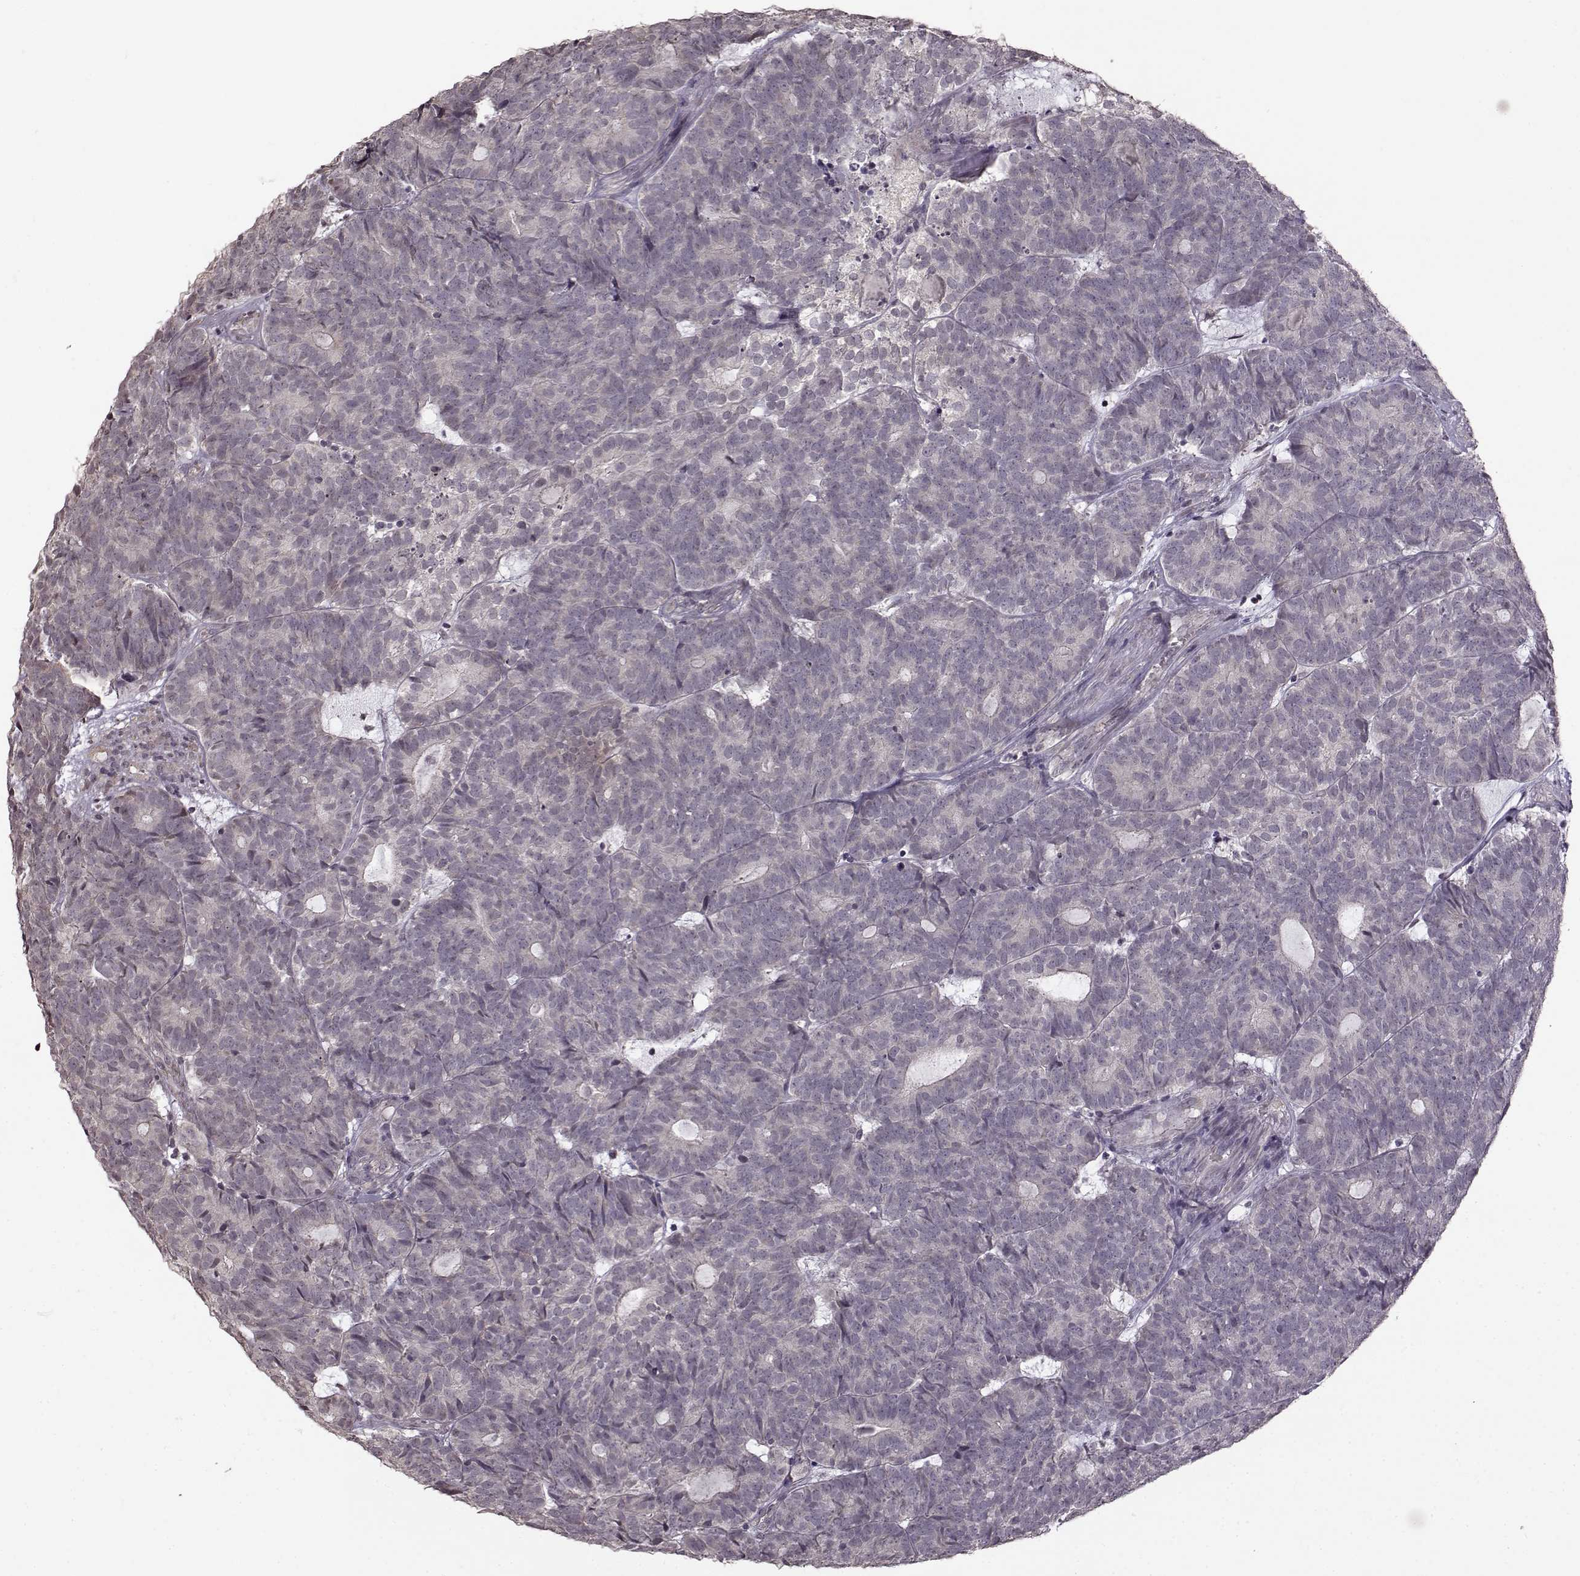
{"staining": {"intensity": "negative", "quantity": "none", "location": "none"}, "tissue": "head and neck cancer", "cell_type": "Tumor cells", "image_type": "cancer", "snomed": [{"axis": "morphology", "description": "Adenocarcinoma, NOS"}, {"axis": "topography", "description": "Head-Neck"}], "caption": "Immunohistochemical staining of human head and neck cancer exhibits no significant expression in tumor cells.", "gene": "FSHB", "patient": {"sex": "female", "age": 81}}